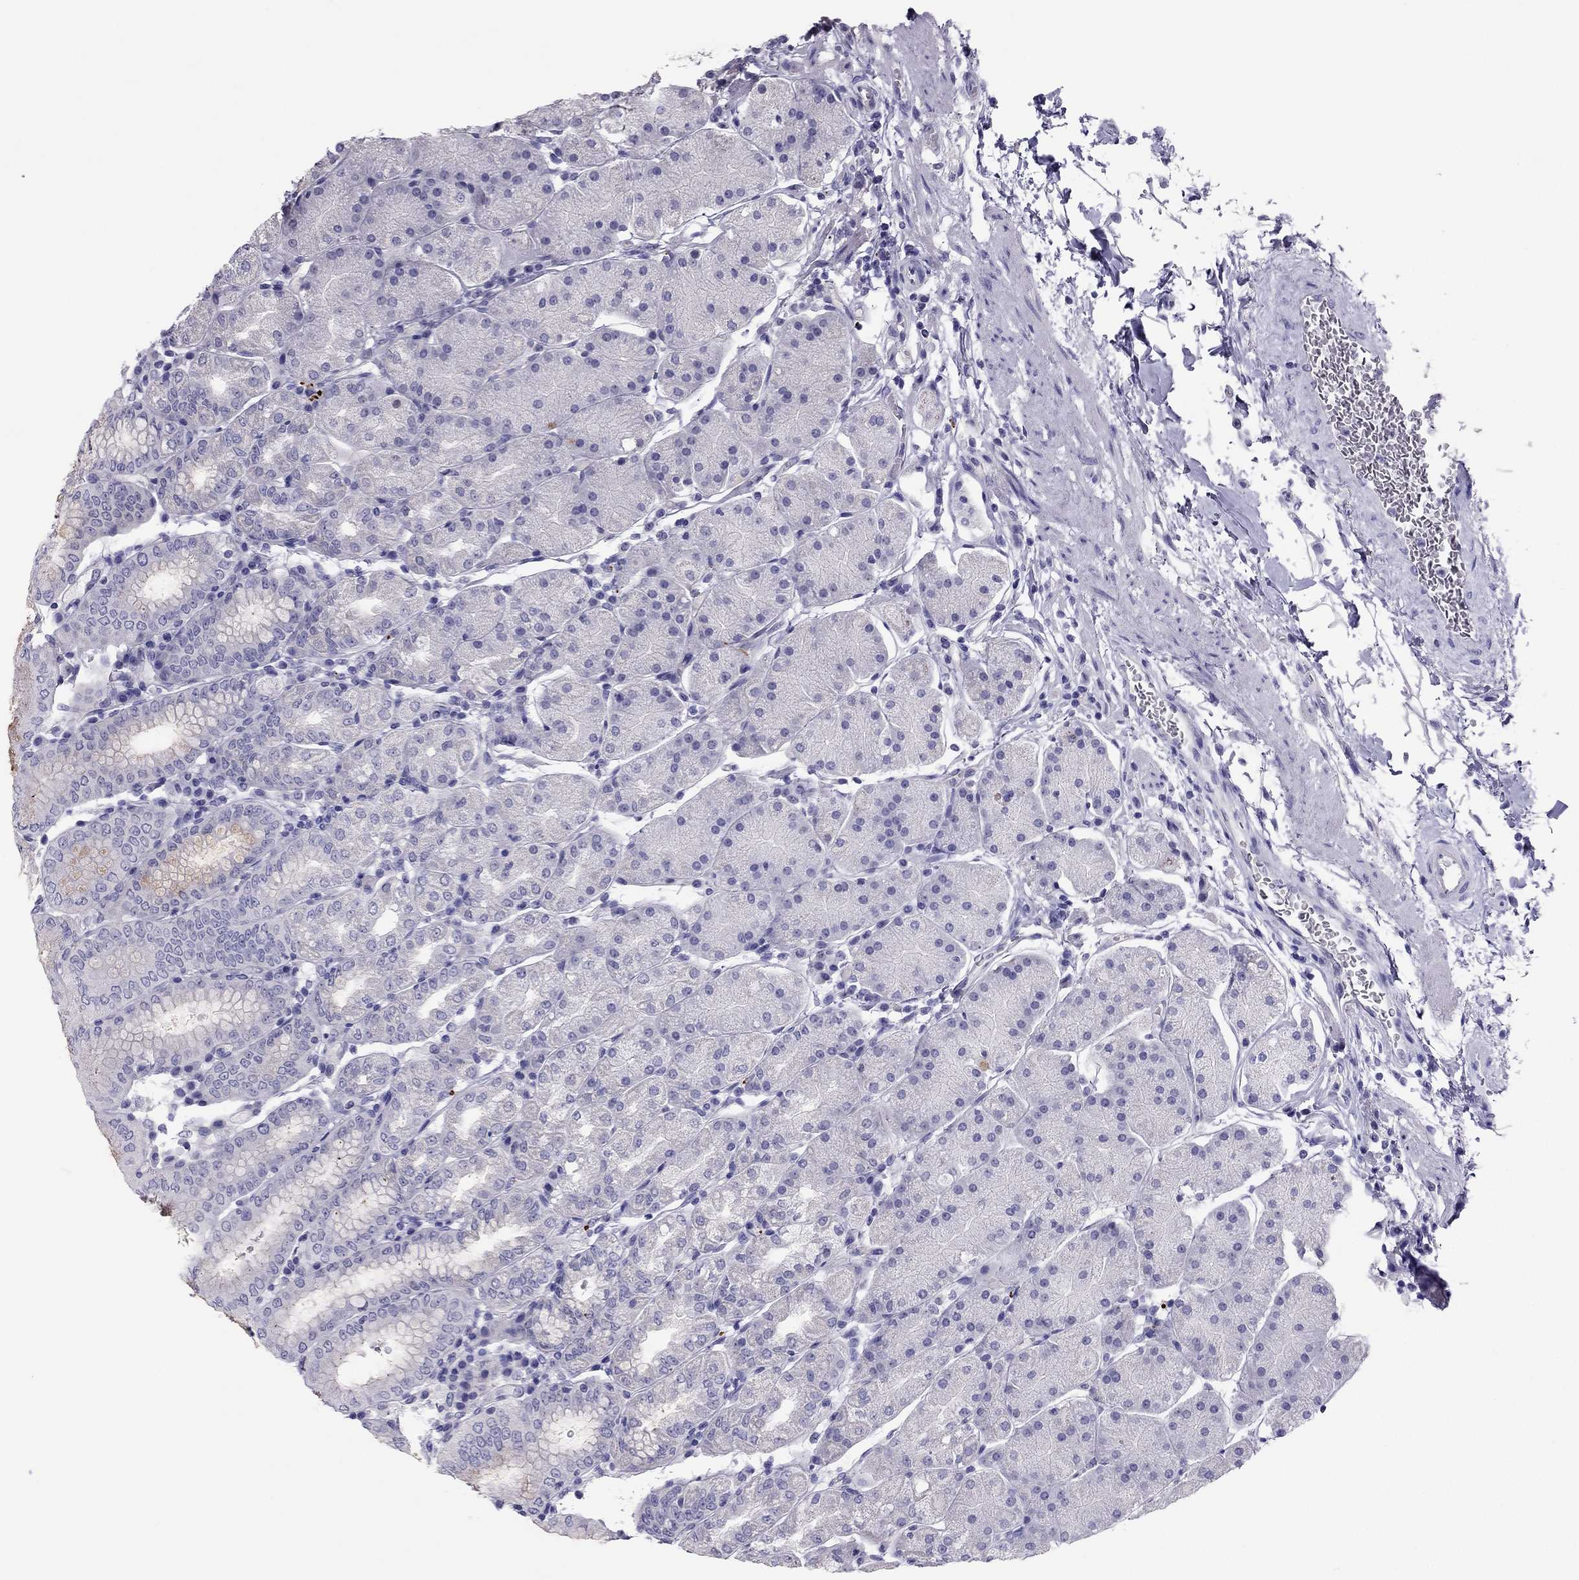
{"staining": {"intensity": "negative", "quantity": "none", "location": "none"}, "tissue": "stomach", "cell_type": "Glandular cells", "image_type": "normal", "snomed": [{"axis": "morphology", "description": "Normal tissue, NOS"}, {"axis": "topography", "description": "Stomach"}], "caption": "A histopathology image of human stomach is negative for staining in glandular cells. The staining was performed using DAB to visualize the protein expression in brown, while the nuclei were stained in blue with hematoxylin (Magnification: 20x).", "gene": "PDE6A", "patient": {"sex": "male", "age": 54}}